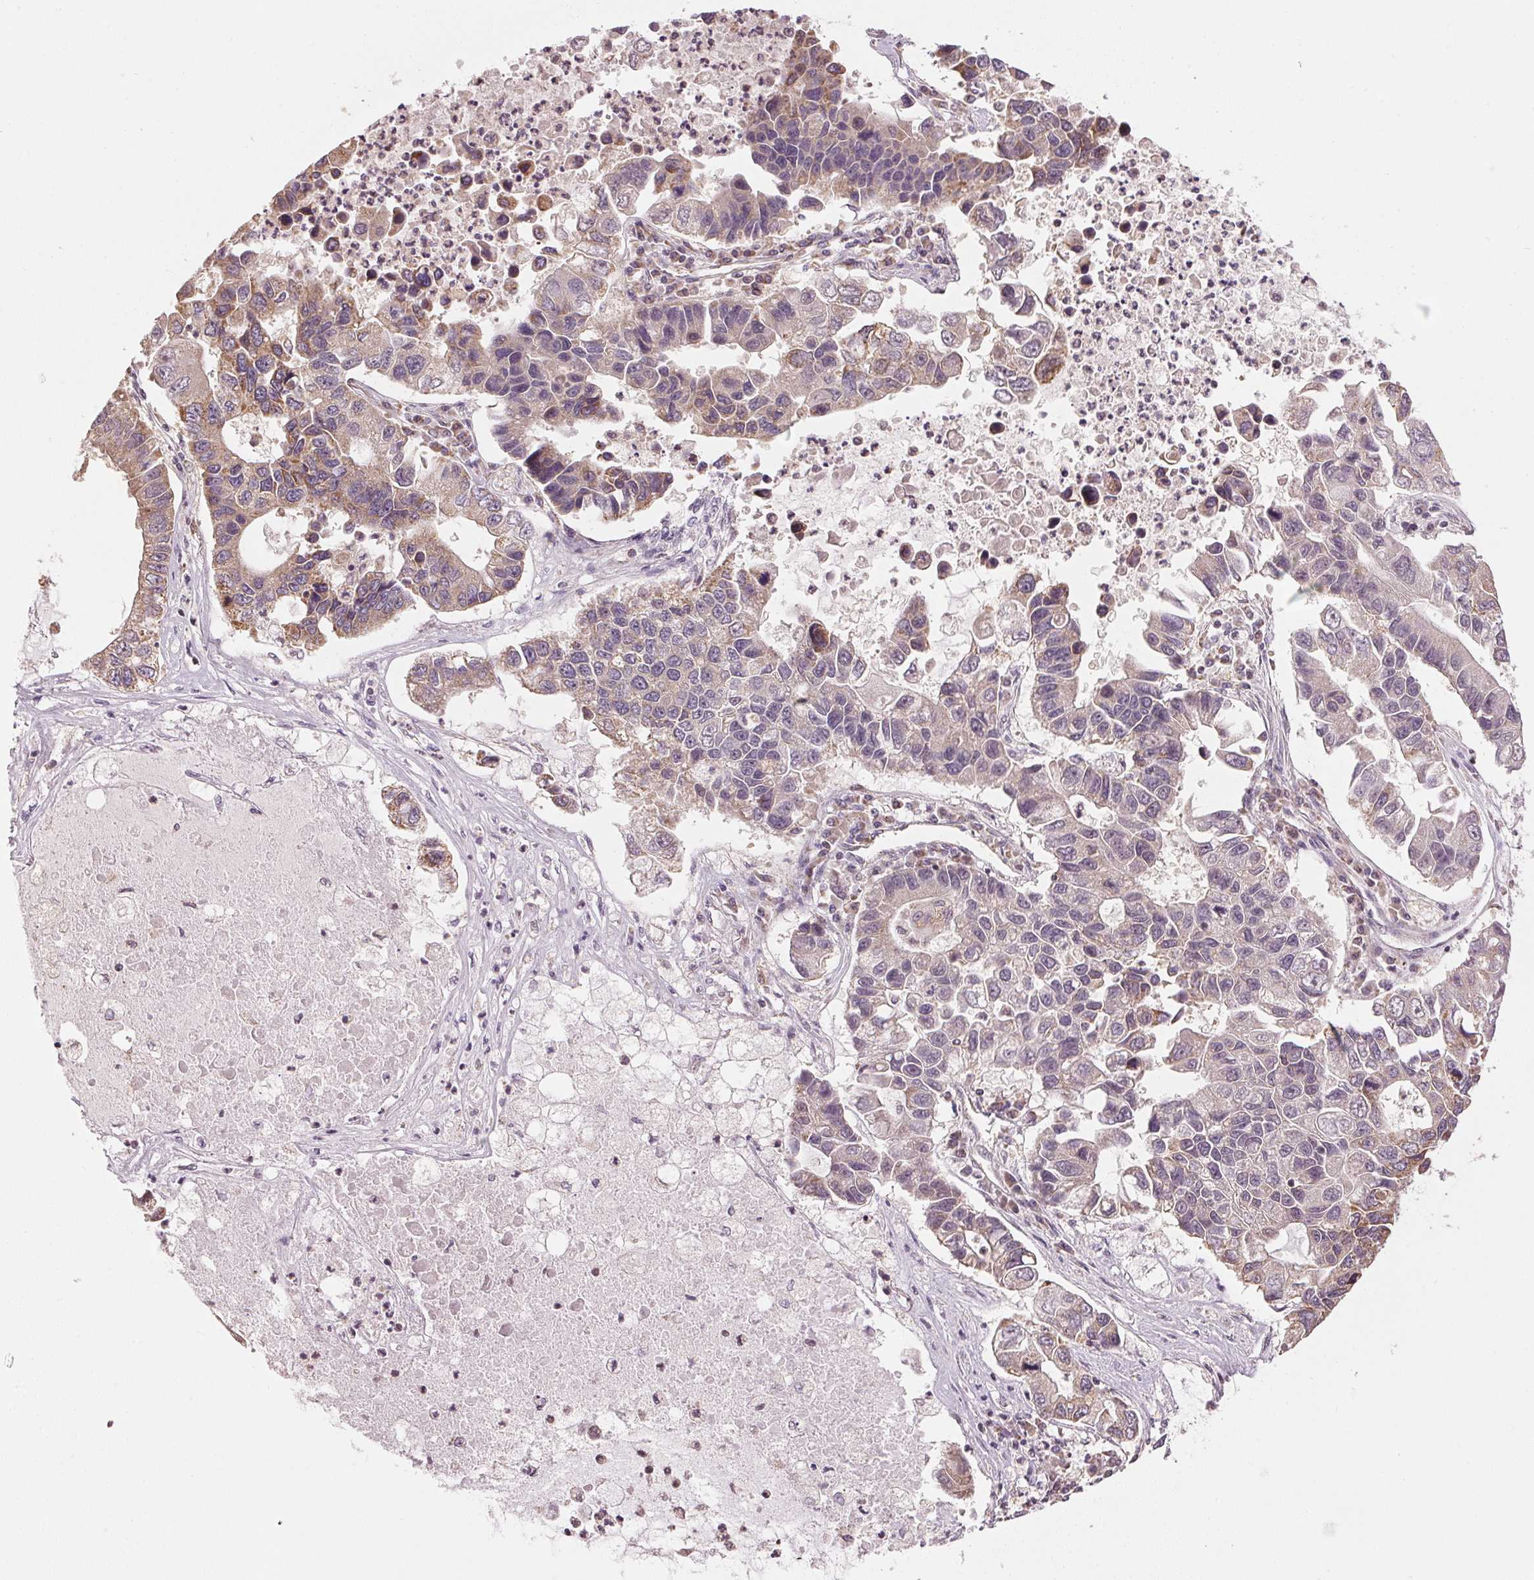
{"staining": {"intensity": "weak", "quantity": "<25%", "location": "cytoplasmic/membranous"}, "tissue": "lung cancer", "cell_type": "Tumor cells", "image_type": "cancer", "snomed": [{"axis": "morphology", "description": "Adenocarcinoma, NOS"}, {"axis": "topography", "description": "Bronchus"}, {"axis": "topography", "description": "Lung"}], "caption": "Adenocarcinoma (lung) was stained to show a protein in brown. There is no significant staining in tumor cells. (Brightfield microscopy of DAB (3,3'-diaminobenzidine) IHC at high magnification).", "gene": "ARHGAP6", "patient": {"sex": "female", "age": 51}}